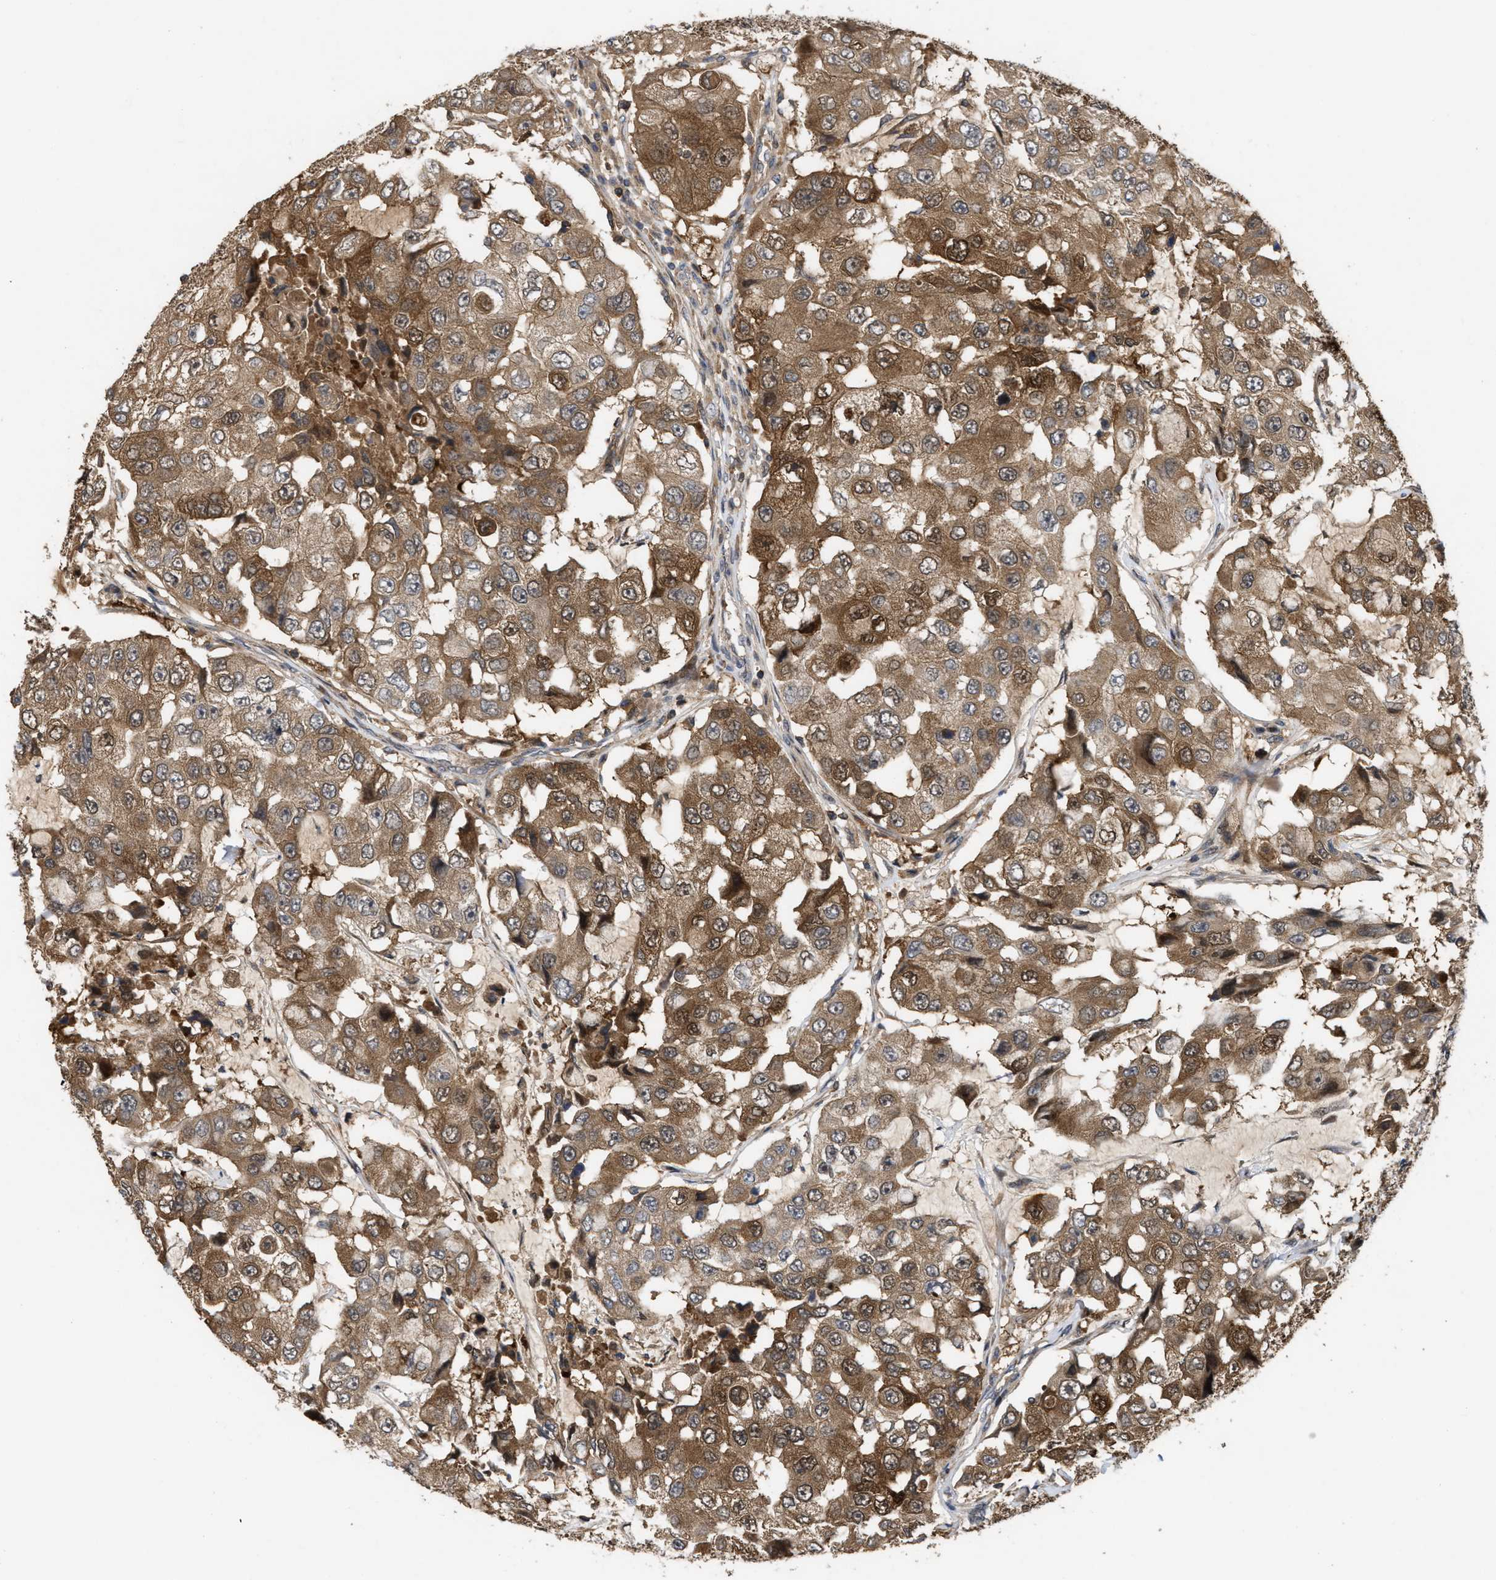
{"staining": {"intensity": "strong", "quantity": ">75%", "location": "cytoplasmic/membranous,nuclear"}, "tissue": "breast cancer", "cell_type": "Tumor cells", "image_type": "cancer", "snomed": [{"axis": "morphology", "description": "Duct carcinoma"}, {"axis": "topography", "description": "Breast"}], "caption": "Immunohistochemistry (IHC) image of breast cancer (invasive ductal carcinoma) stained for a protein (brown), which reveals high levels of strong cytoplasmic/membranous and nuclear expression in about >75% of tumor cells.", "gene": "CBR3", "patient": {"sex": "female", "age": 27}}